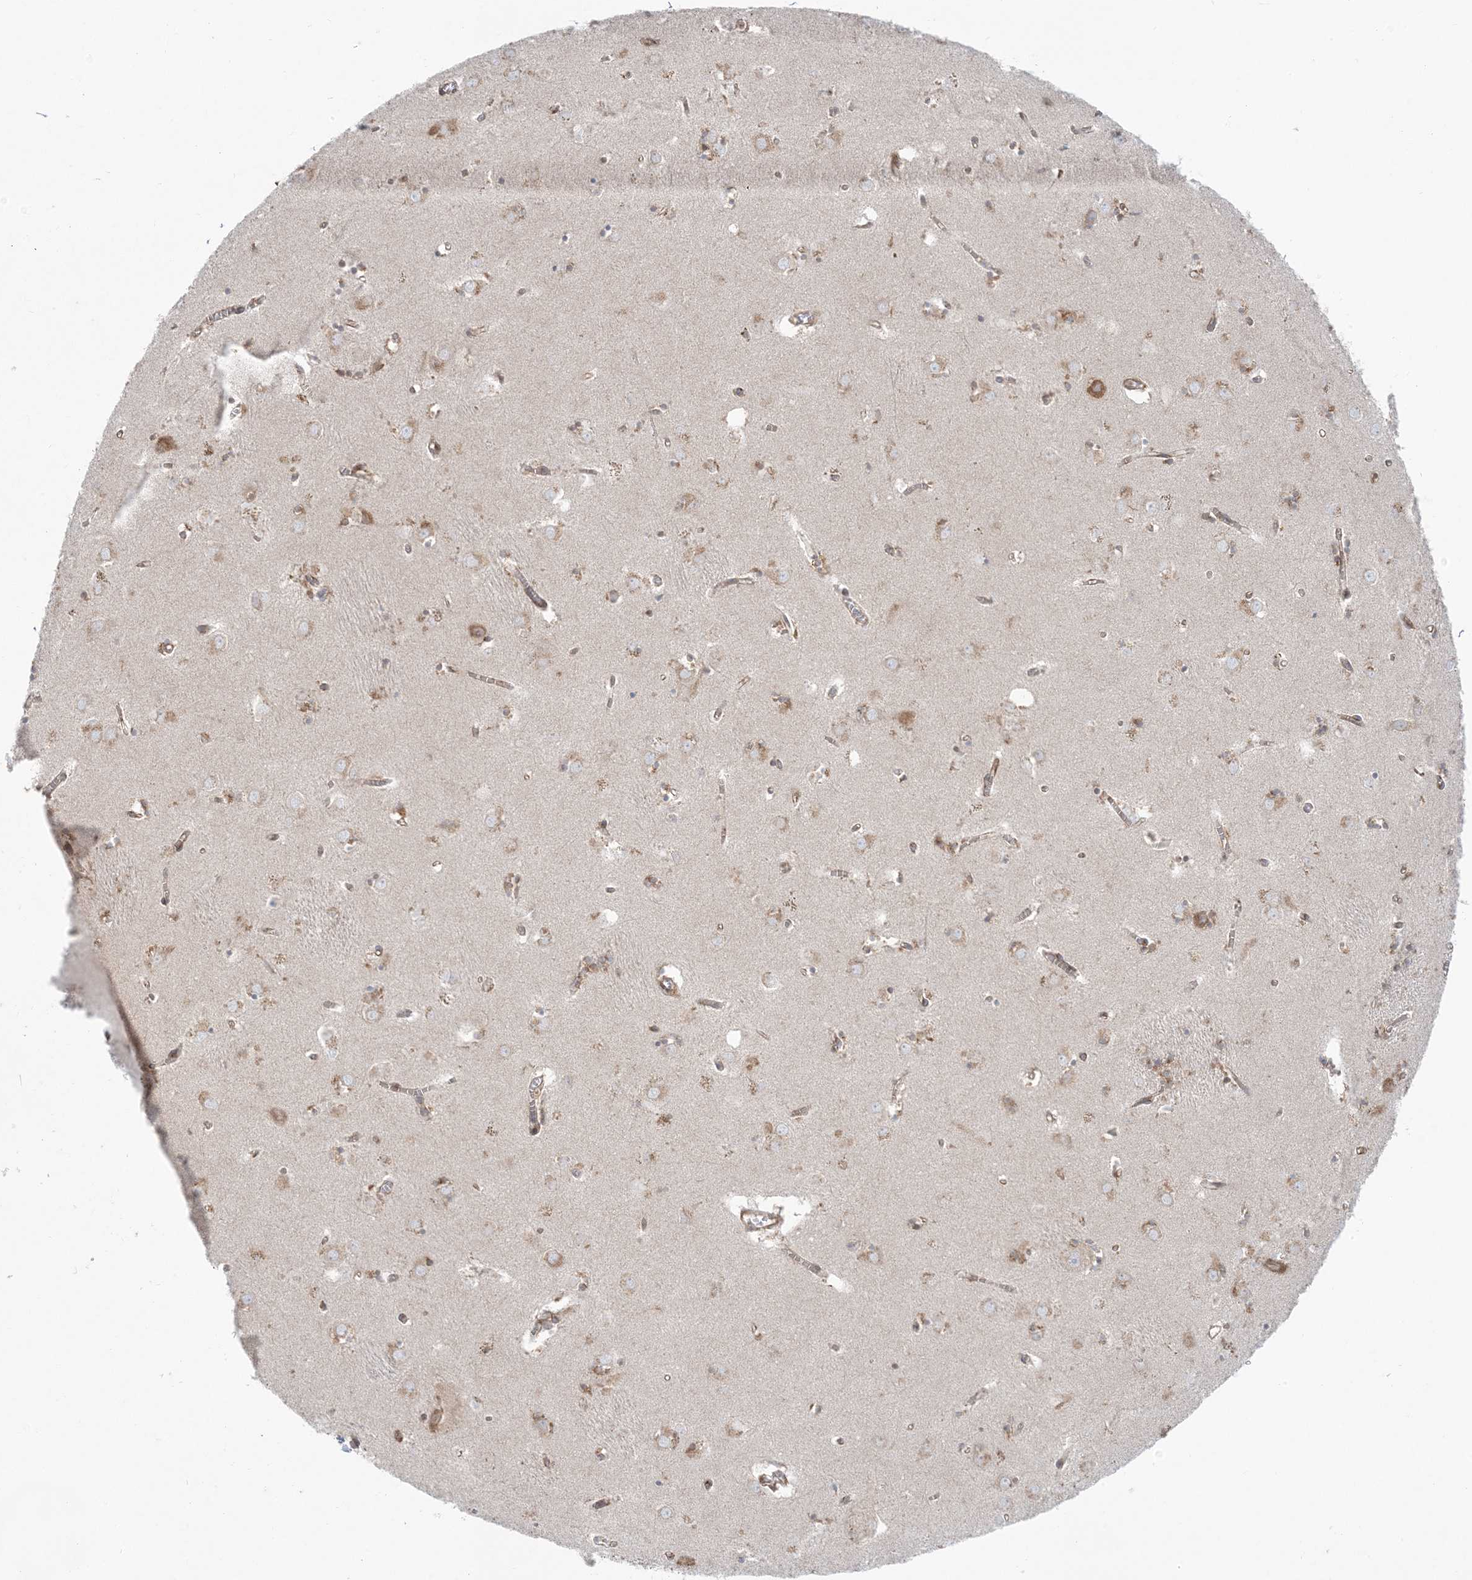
{"staining": {"intensity": "moderate", "quantity": "<25%", "location": "cytoplasmic/membranous"}, "tissue": "caudate", "cell_type": "Glial cells", "image_type": "normal", "snomed": [{"axis": "morphology", "description": "Normal tissue, NOS"}, {"axis": "topography", "description": "Lateral ventricle wall"}], "caption": "Immunohistochemical staining of unremarkable caudate shows <25% levels of moderate cytoplasmic/membranous protein positivity in approximately <25% of glial cells.", "gene": "UBXN4", "patient": {"sex": "male", "age": 70}}